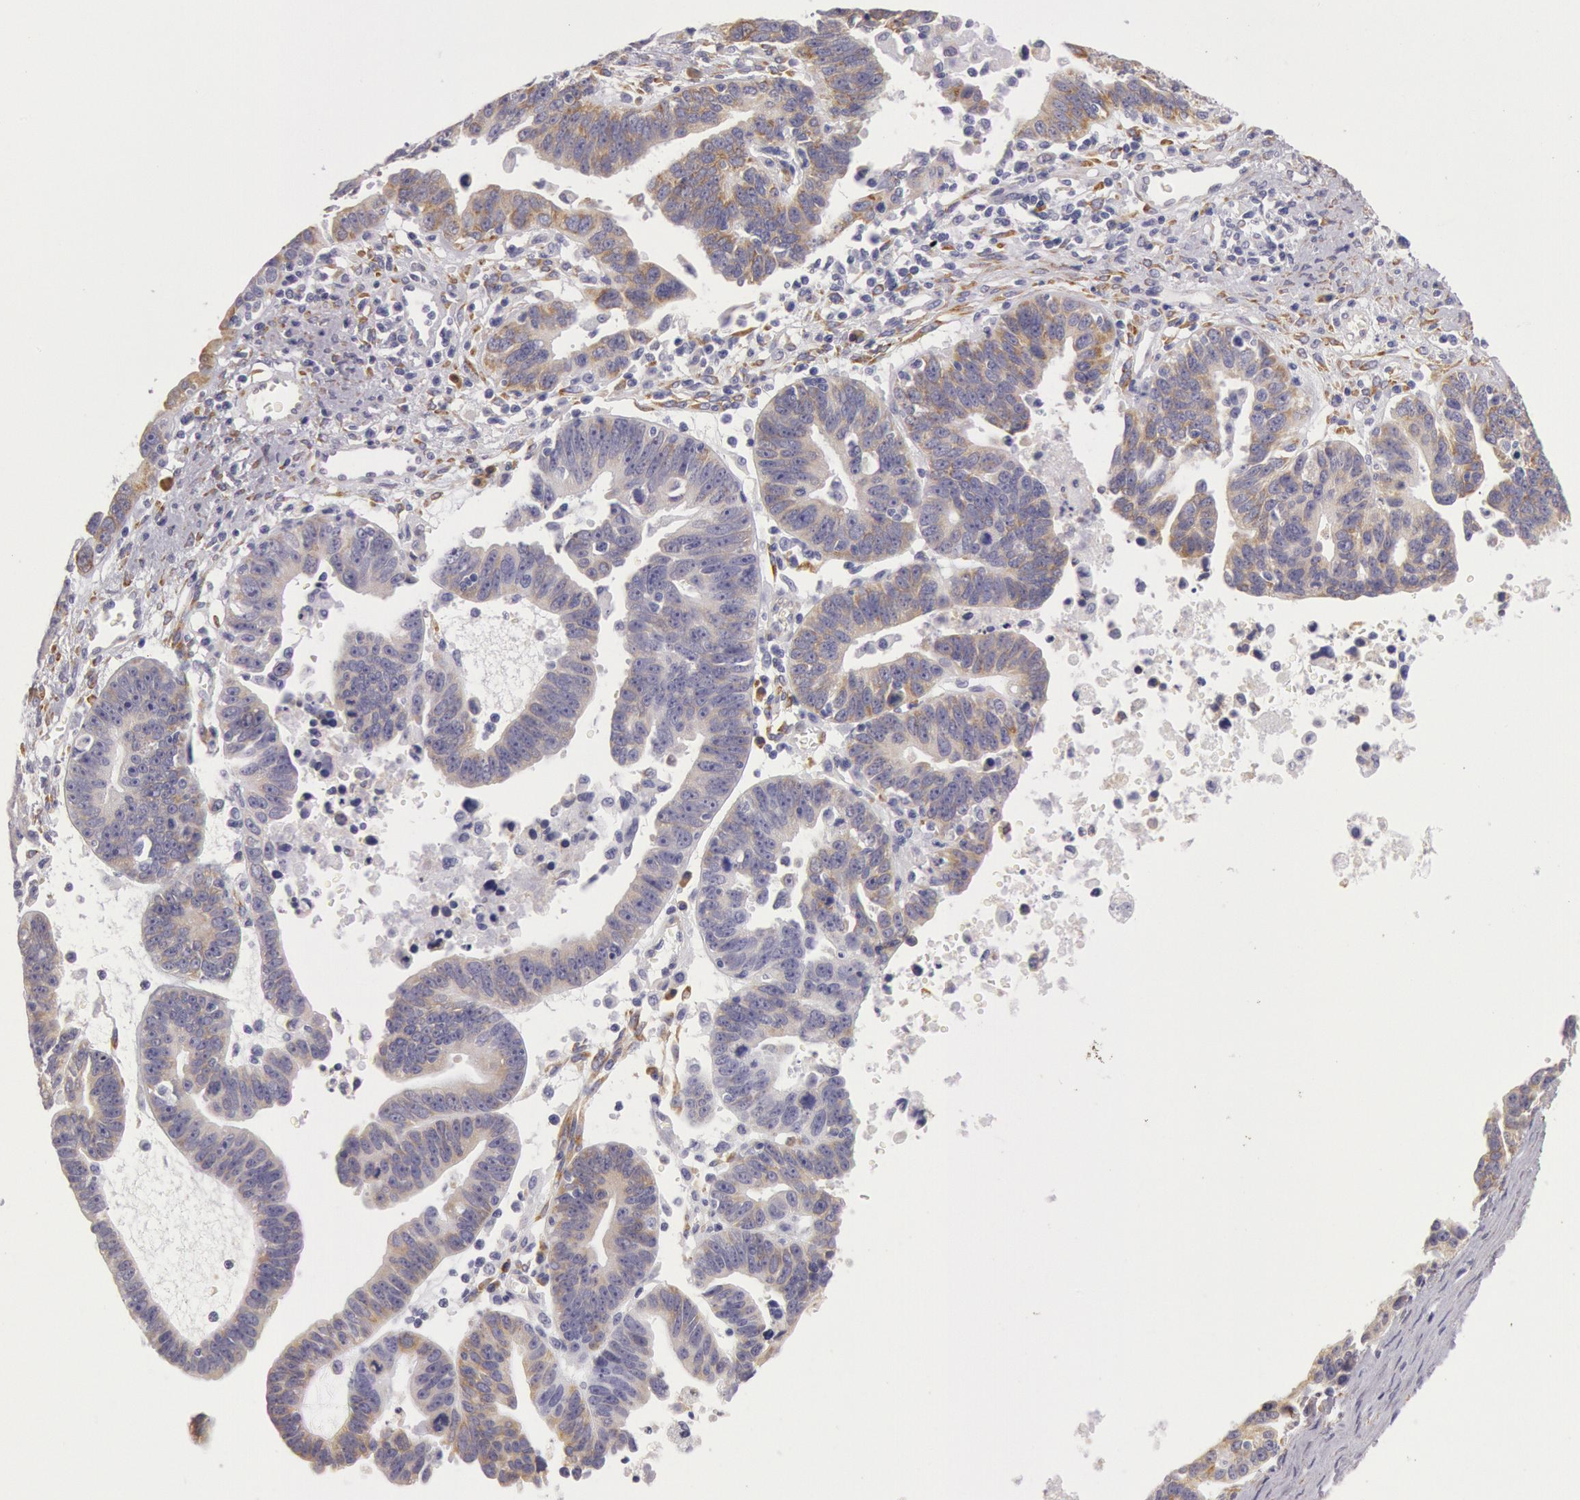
{"staining": {"intensity": "moderate", "quantity": ">75%", "location": "cytoplasmic/membranous"}, "tissue": "ovarian cancer", "cell_type": "Tumor cells", "image_type": "cancer", "snomed": [{"axis": "morphology", "description": "Carcinoma, endometroid"}, {"axis": "morphology", "description": "Cystadenocarcinoma, serous, NOS"}, {"axis": "topography", "description": "Ovary"}], "caption": "Immunohistochemical staining of human ovarian serous cystadenocarcinoma exhibits medium levels of moderate cytoplasmic/membranous staining in about >75% of tumor cells.", "gene": "CIDEB", "patient": {"sex": "female", "age": 45}}